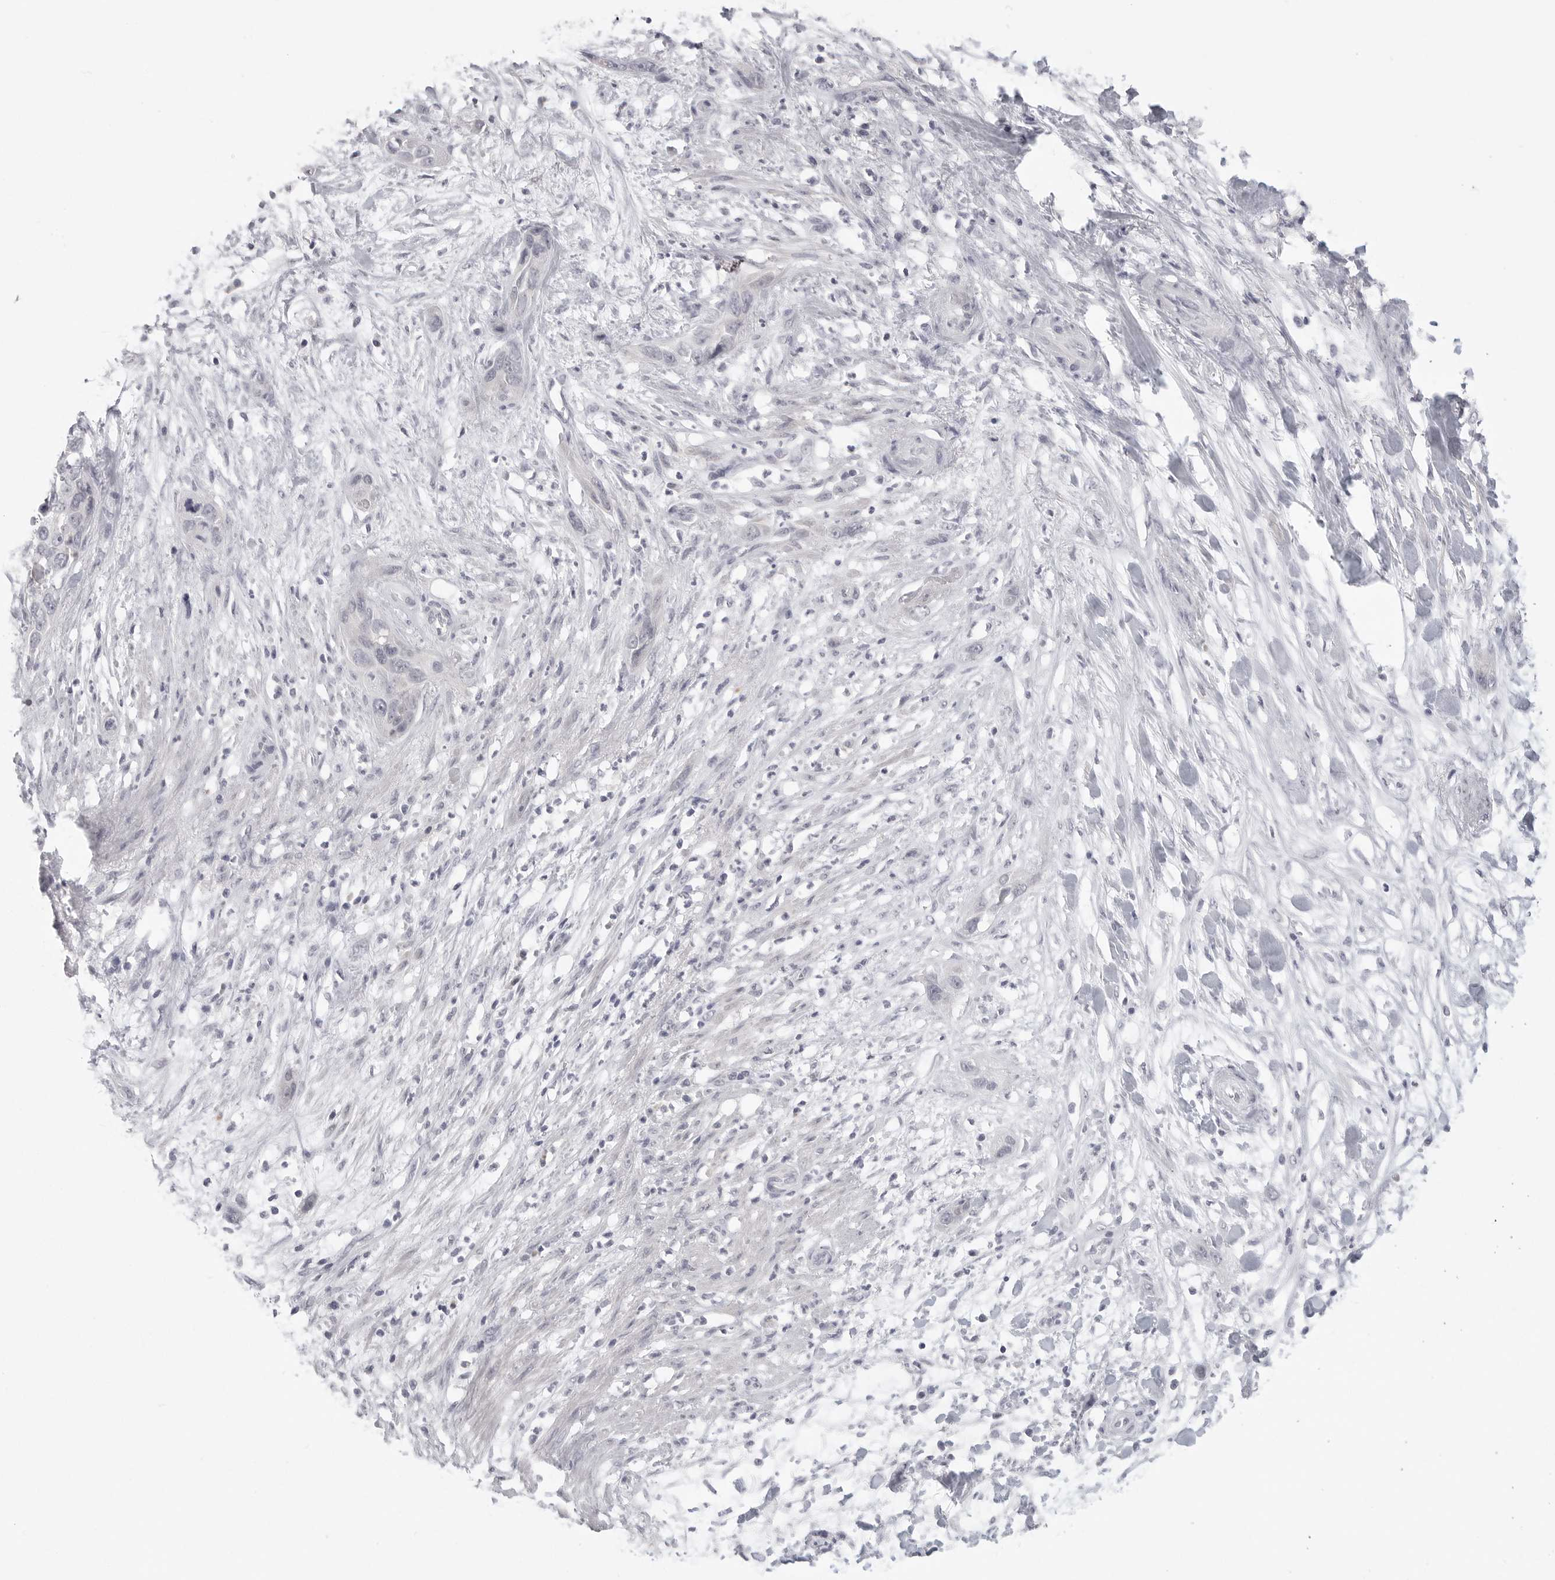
{"staining": {"intensity": "negative", "quantity": "none", "location": "none"}, "tissue": "pancreatic cancer", "cell_type": "Tumor cells", "image_type": "cancer", "snomed": [{"axis": "morphology", "description": "Adenocarcinoma, NOS"}, {"axis": "topography", "description": "Pancreas"}], "caption": "Protein analysis of pancreatic cancer shows no significant staining in tumor cells.", "gene": "HMGCS2", "patient": {"sex": "female", "age": 60}}